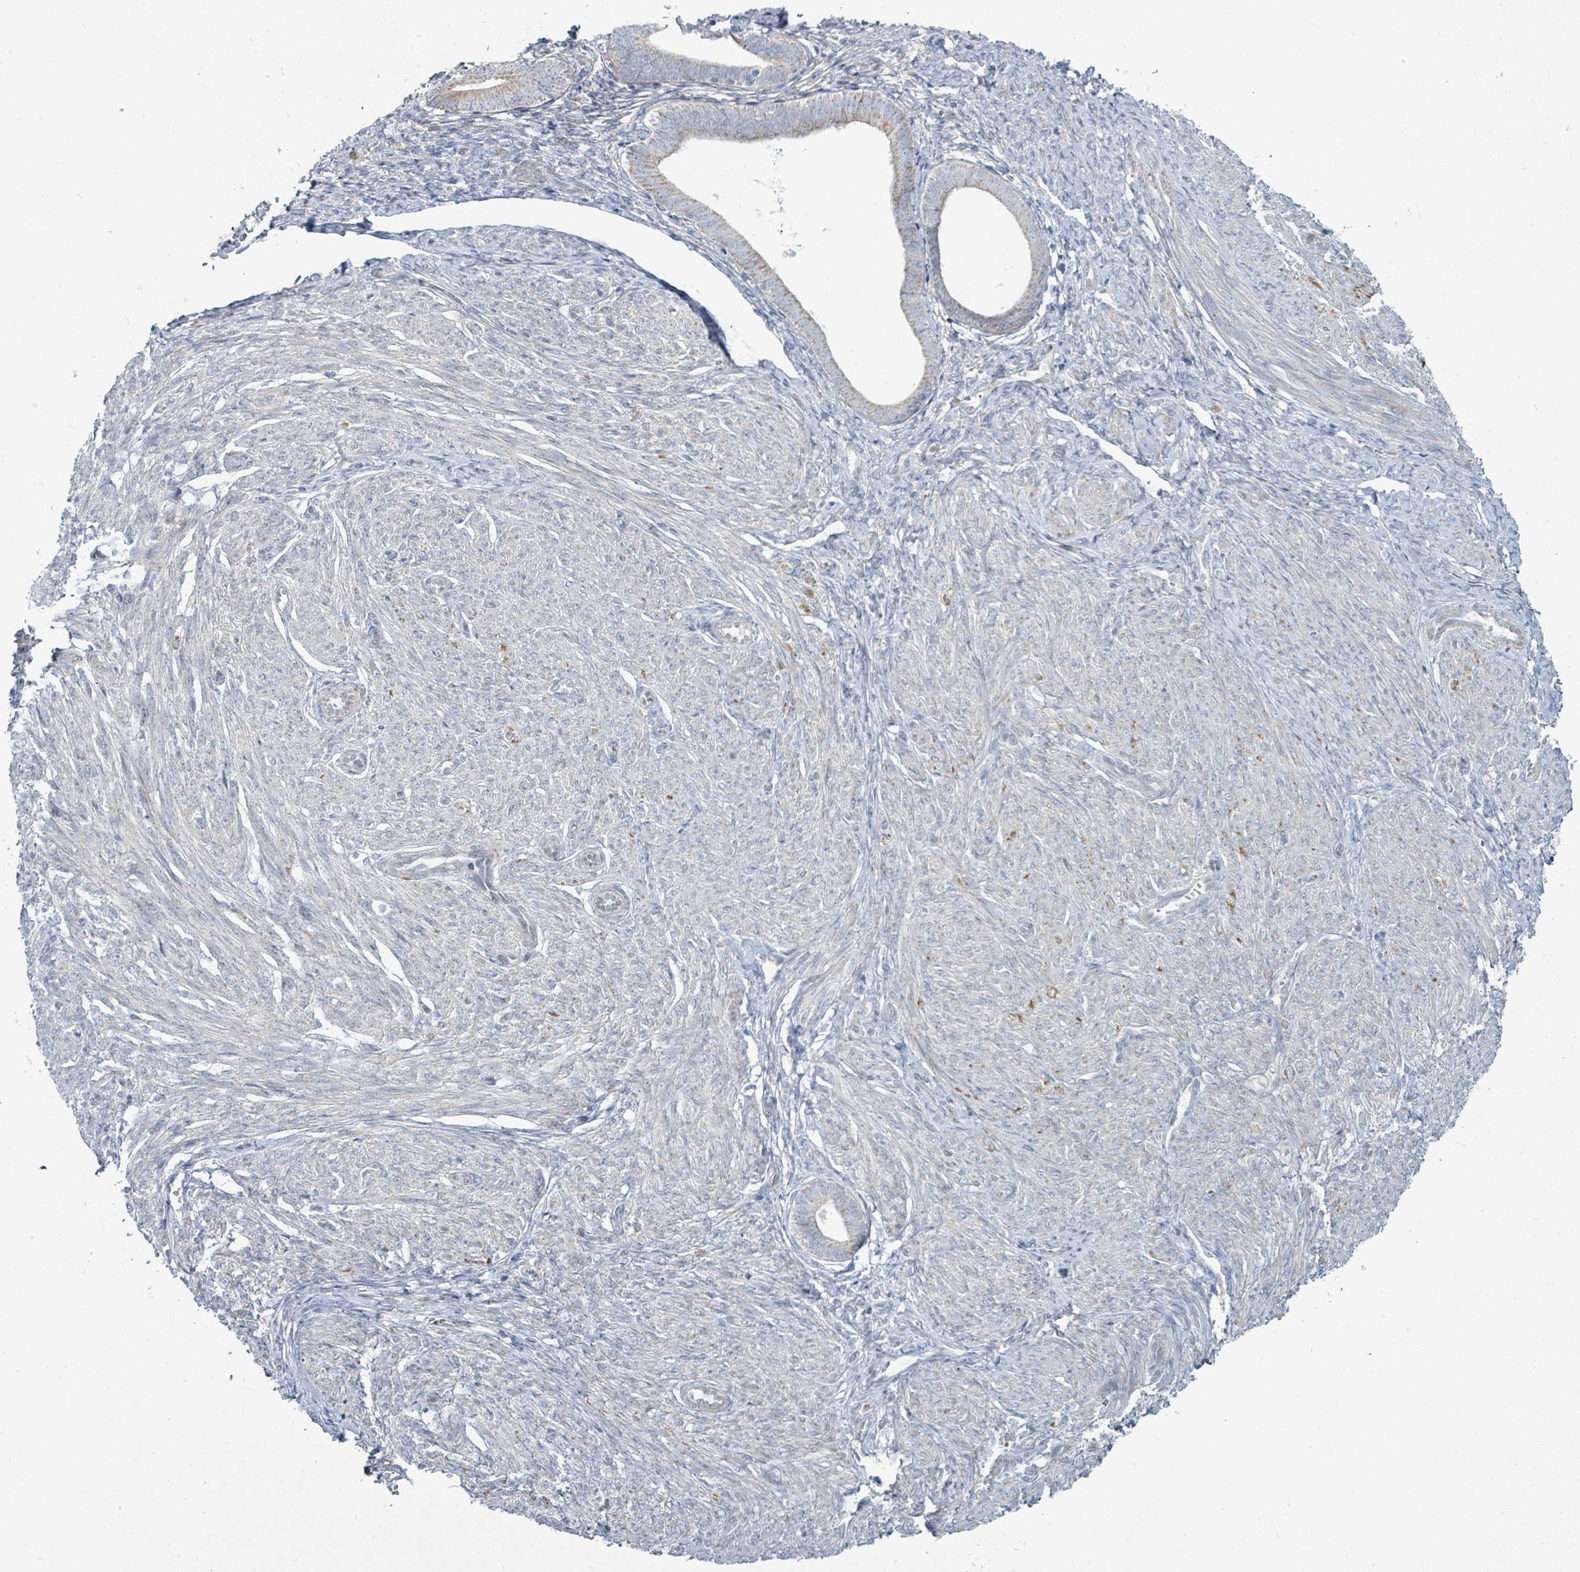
{"staining": {"intensity": "moderate", "quantity": "<25%", "location": "cytoplasmic/membranous"}, "tissue": "endometrial cancer", "cell_type": "Tumor cells", "image_type": "cancer", "snomed": [{"axis": "morphology", "description": "Adenocarcinoma, NOS"}, {"axis": "topography", "description": "Endometrium"}], "caption": "This photomicrograph exhibits IHC staining of endometrial cancer (adenocarcinoma), with low moderate cytoplasmic/membranous staining in about <25% of tumor cells.", "gene": "ZFPM1", "patient": {"sex": "female", "age": 87}}